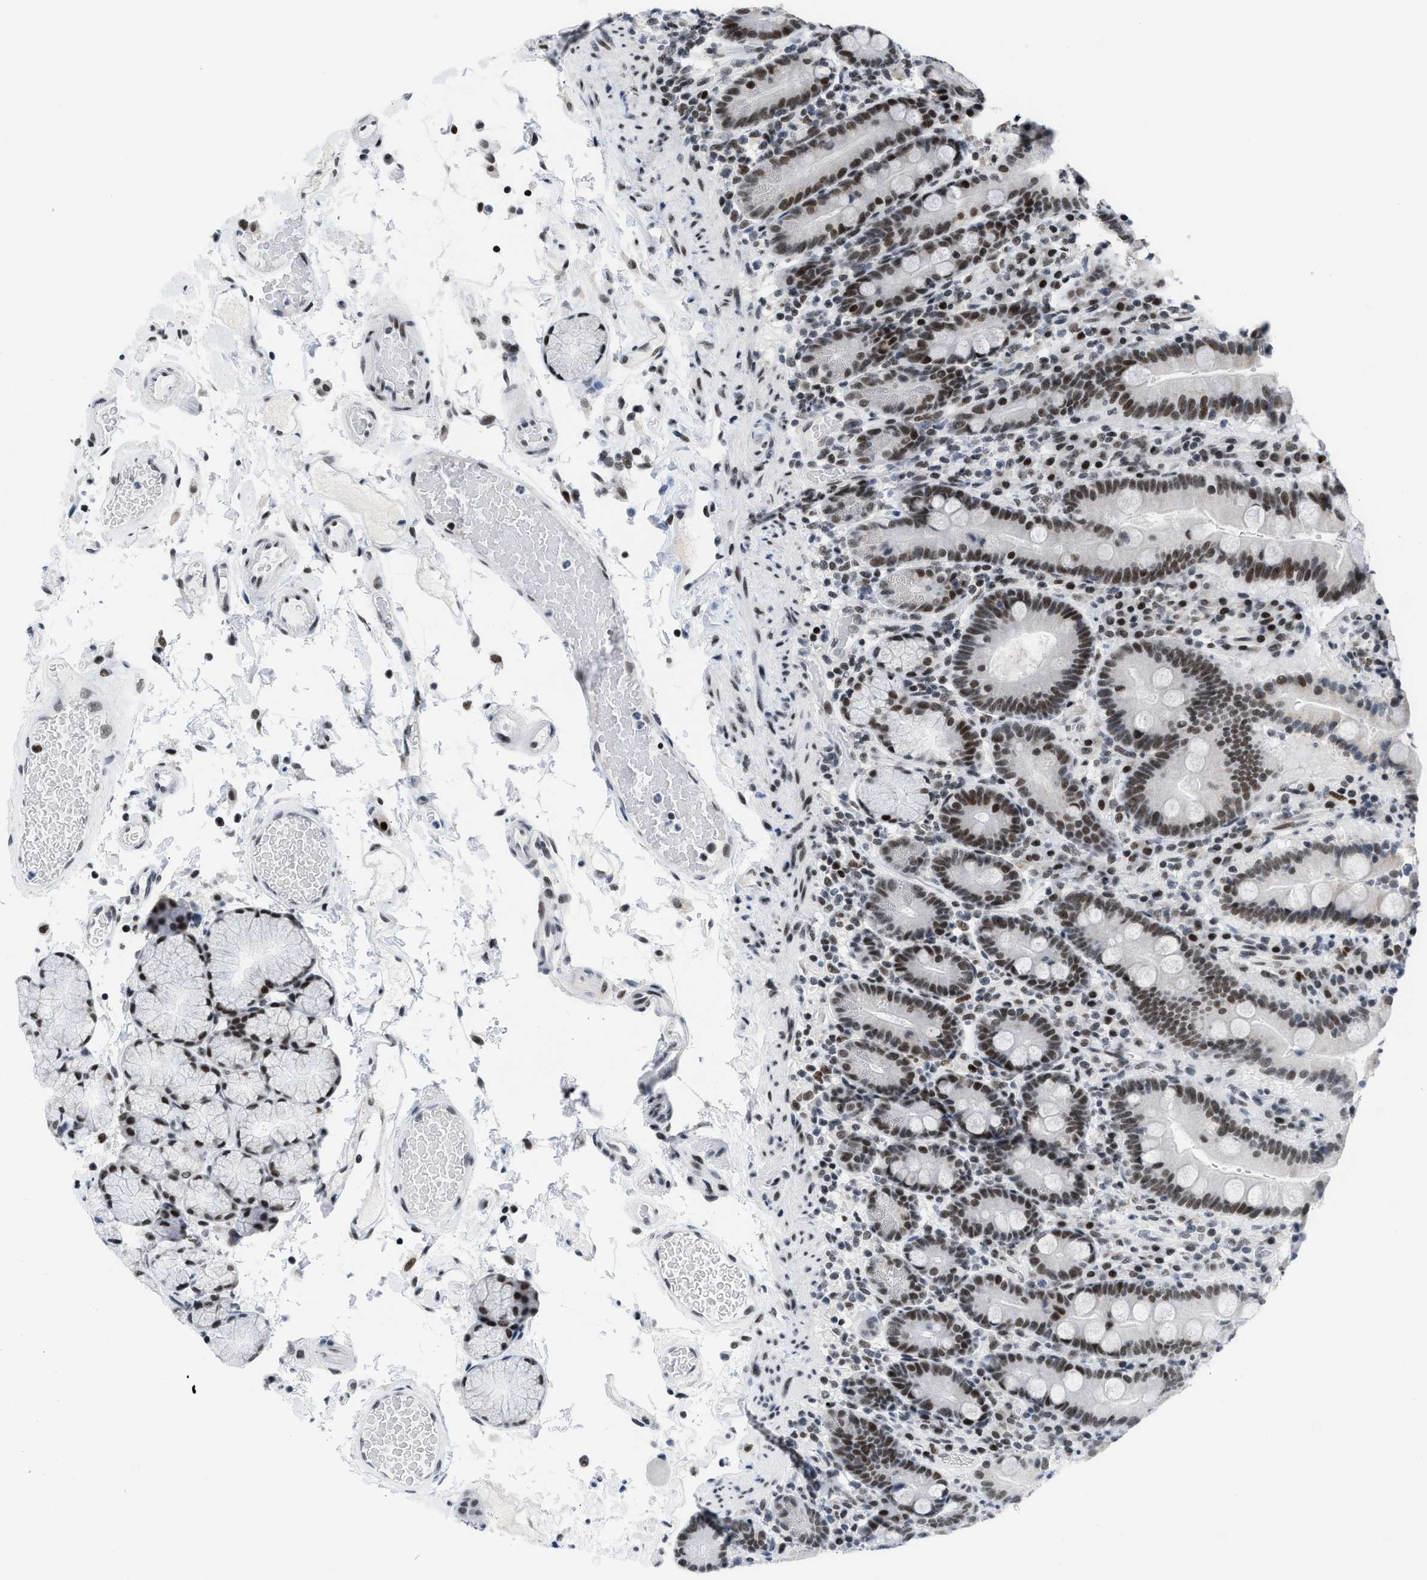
{"staining": {"intensity": "strong", "quantity": ">75%", "location": "nuclear"}, "tissue": "duodenum", "cell_type": "Glandular cells", "image_type": "normal", "snomed": [{"axis": "morphology", "description": "Normal tissue, NOS"}, {"axis": "topography", "description": "Small intestine, NOS"}], "caption": "This photomicrograph demonstrates IHC staining of benign duodenum, with high strong nuclear staining in approximately >75% of glandular cells.", "gene": "TERF2IP", "patient": {"sex": "female", "age": 71}}